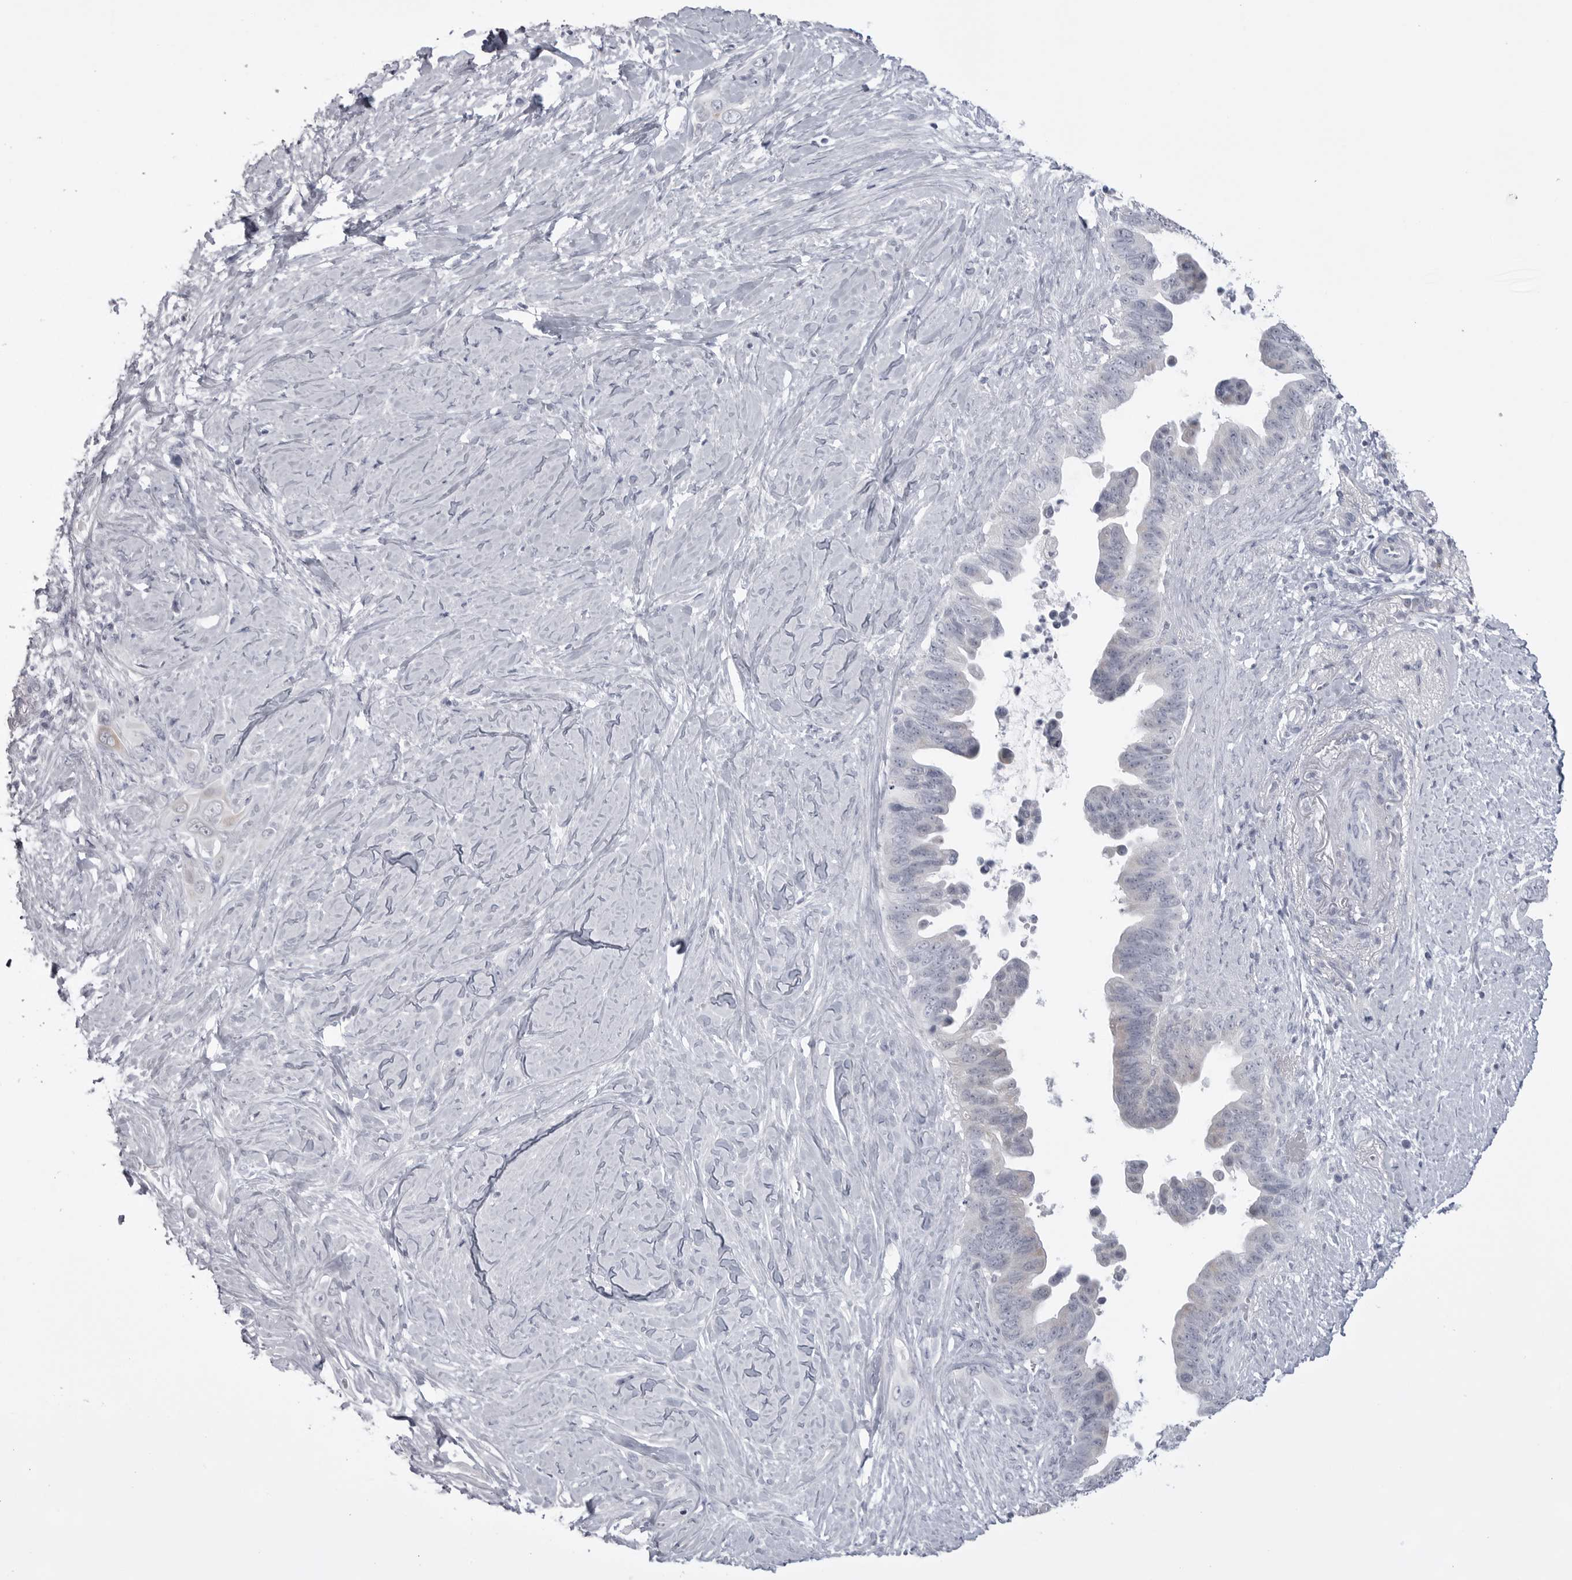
{"staining": {"intensity": "negative", "quantity": "none", "location": "none"}, "tissue": "pancreatic cancer", "cell_type": "Tumor cells", "image_type": "cancer", "snomed": [{"axis": "morphology", "description": "Adenocarcinoma, NOS"}, {"axis": "topography", "description": "Pancreas"}], "caption": "Immunohistochemistry image of human pancreatic adenocarcinoma stained for a protein (brown), which shows no positivity in tumor cells.", "gene": "FH", "patient": {"sex": "female", "age": 72}}